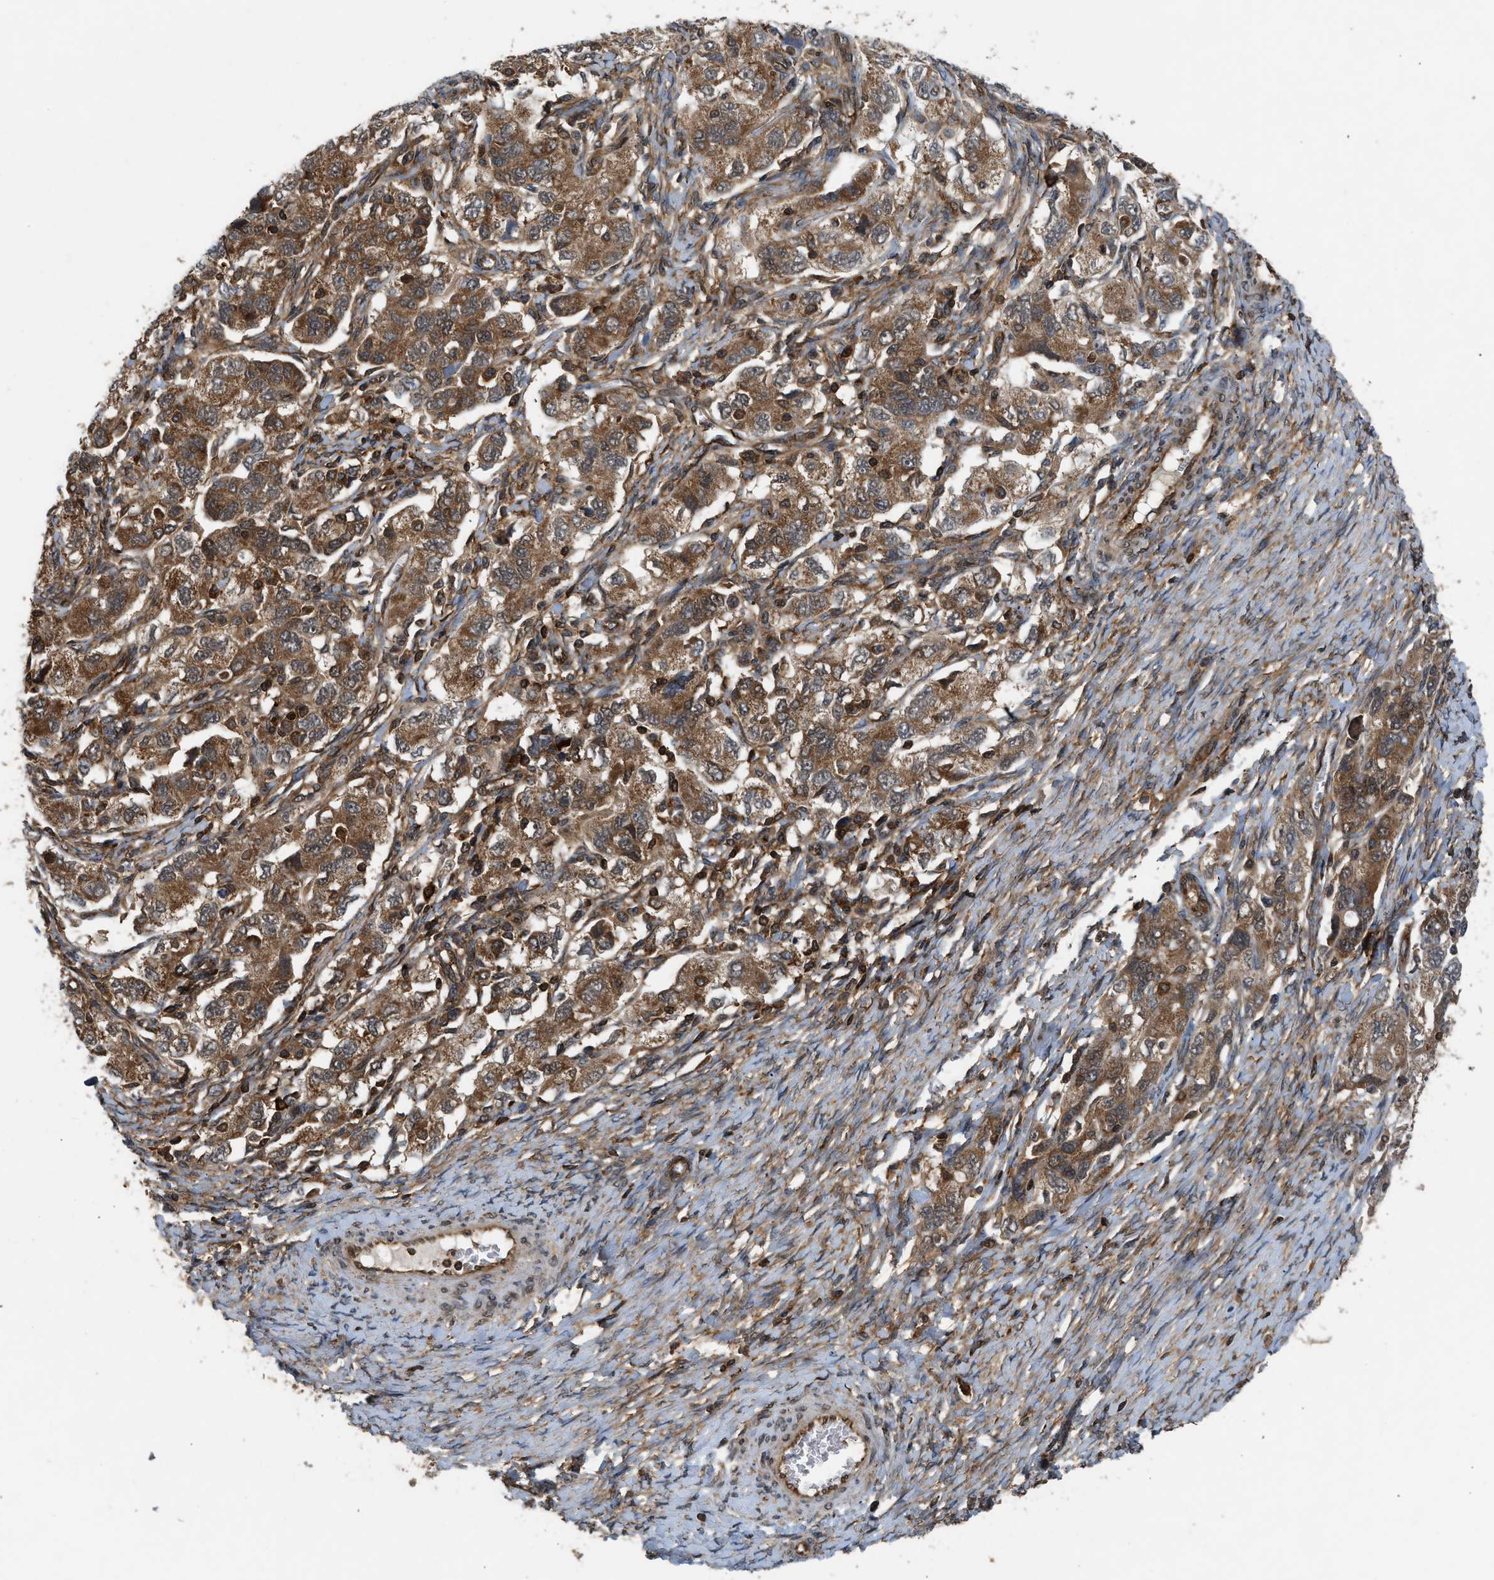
{"staining": {"intensity": "moderate", "quantity": ">75%", "location": "cytoplasmic/membranous"}, "tissue": "ovarian cancer", "cell_type": "Tumor cells", "image_type": "cancer", "snomed": [{"axis": "morphology", "description": "Carcinoma, NOS"}, {"axis": "morphology", "description": "Cystadenocarcinoma, serous, NOS"}, {"axis": "topography", "description": "Ovary"}], "caption": "Ovarian carcinoma stained with a protein marker shows moderate staining in tumor cells.", "gene": "OXSR1", "patient": {"sex": "female", "age": 69}}